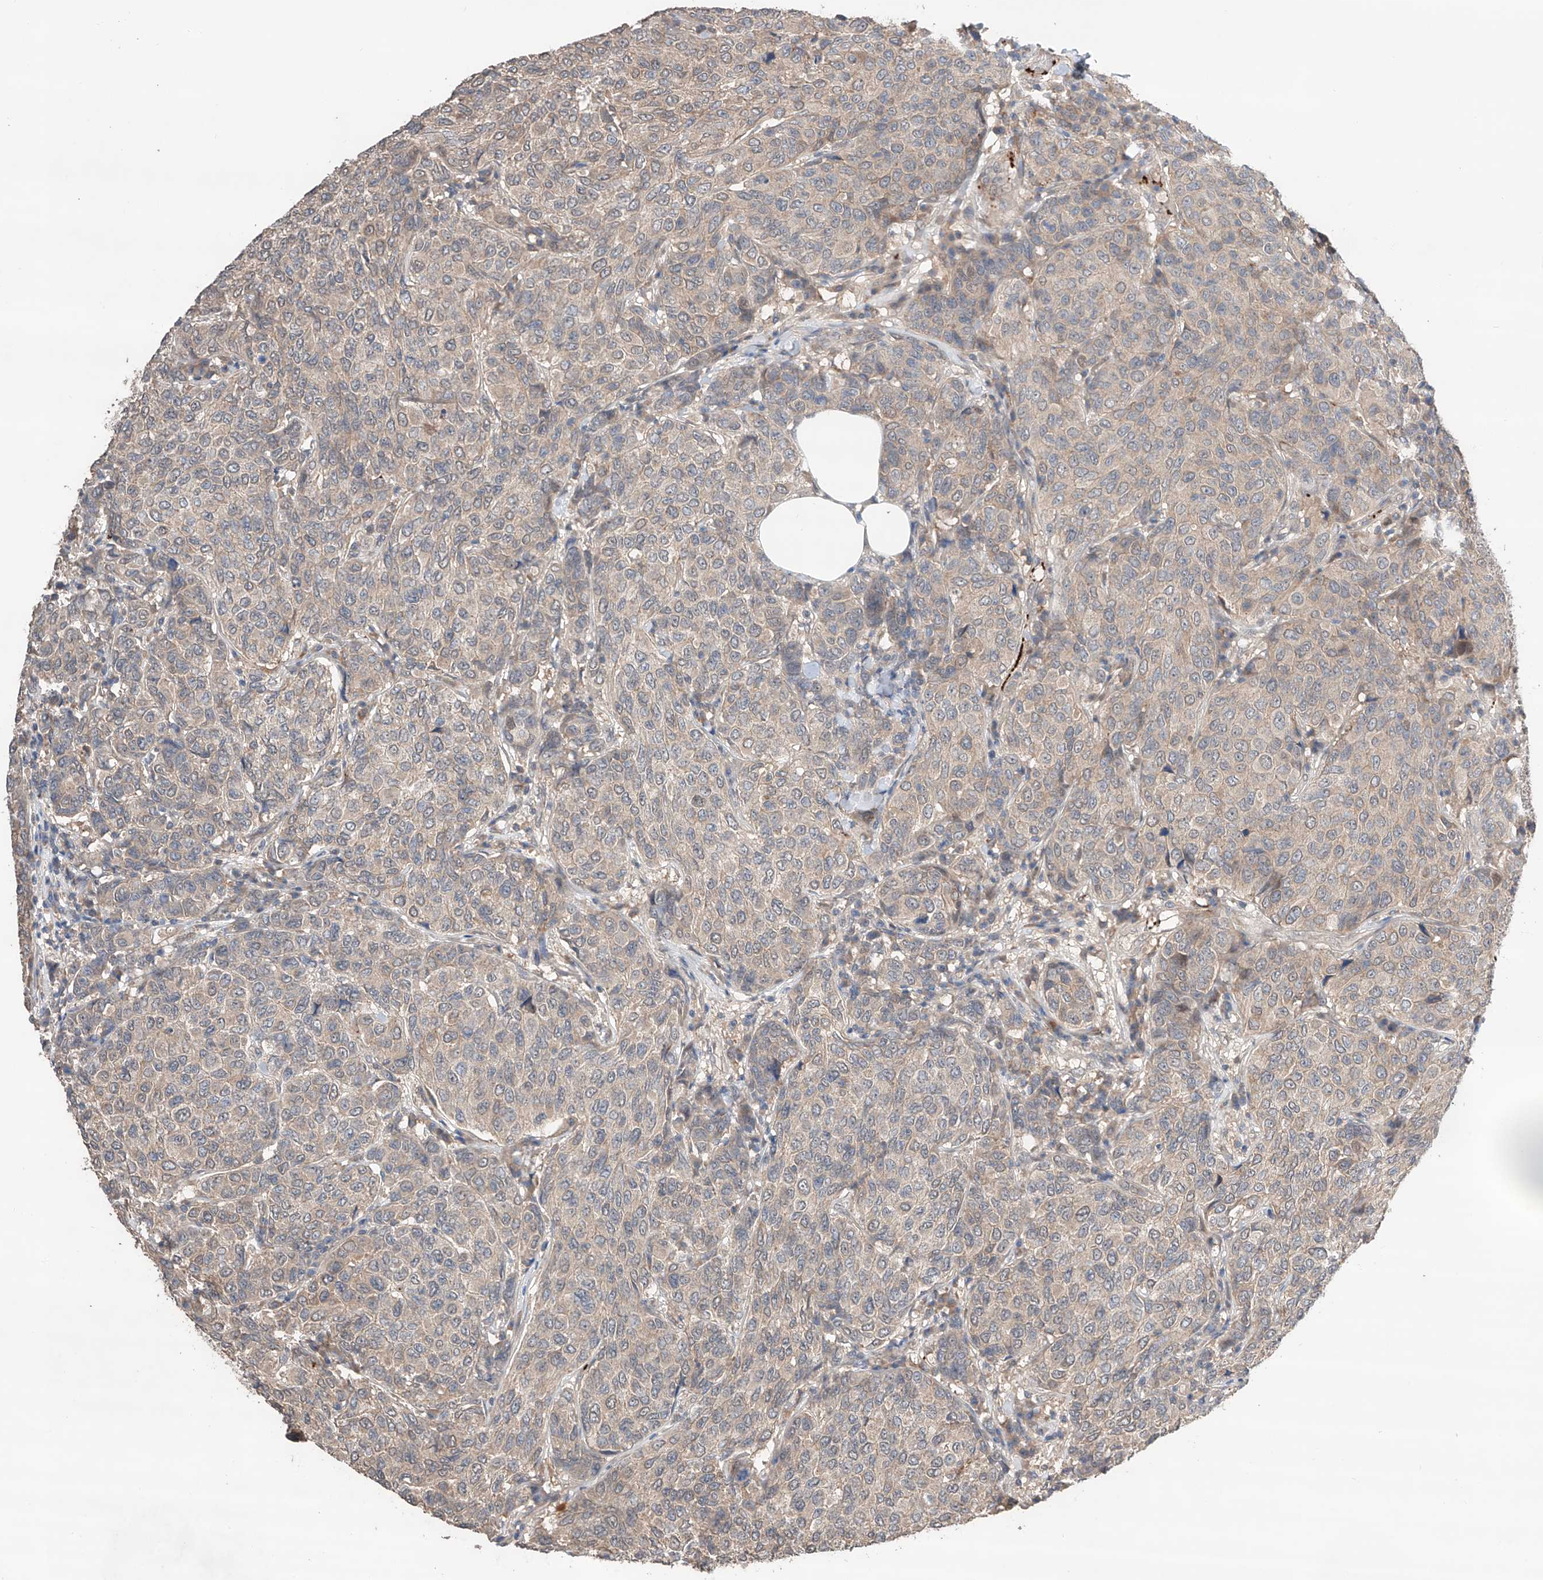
{"staining": {"intensity": "weak", "quantity": "<25%", "location": "cytoplasmic/membranous"}, "tissue": "breast cancer", "cell_type": "Tumor cells", "image_type": "cancer", "snomed": [{"axis": "morphology", "description": "Duct carcinoma"}, {"axis": "topography", "description": "Breast"}], "caption": "This is an immunohistochemistry (IHC) image of human breast cancer. There is no staining in tumor cells.", "gene": "ZFHX2", "patient": {"sex": "female", "age": 55}}